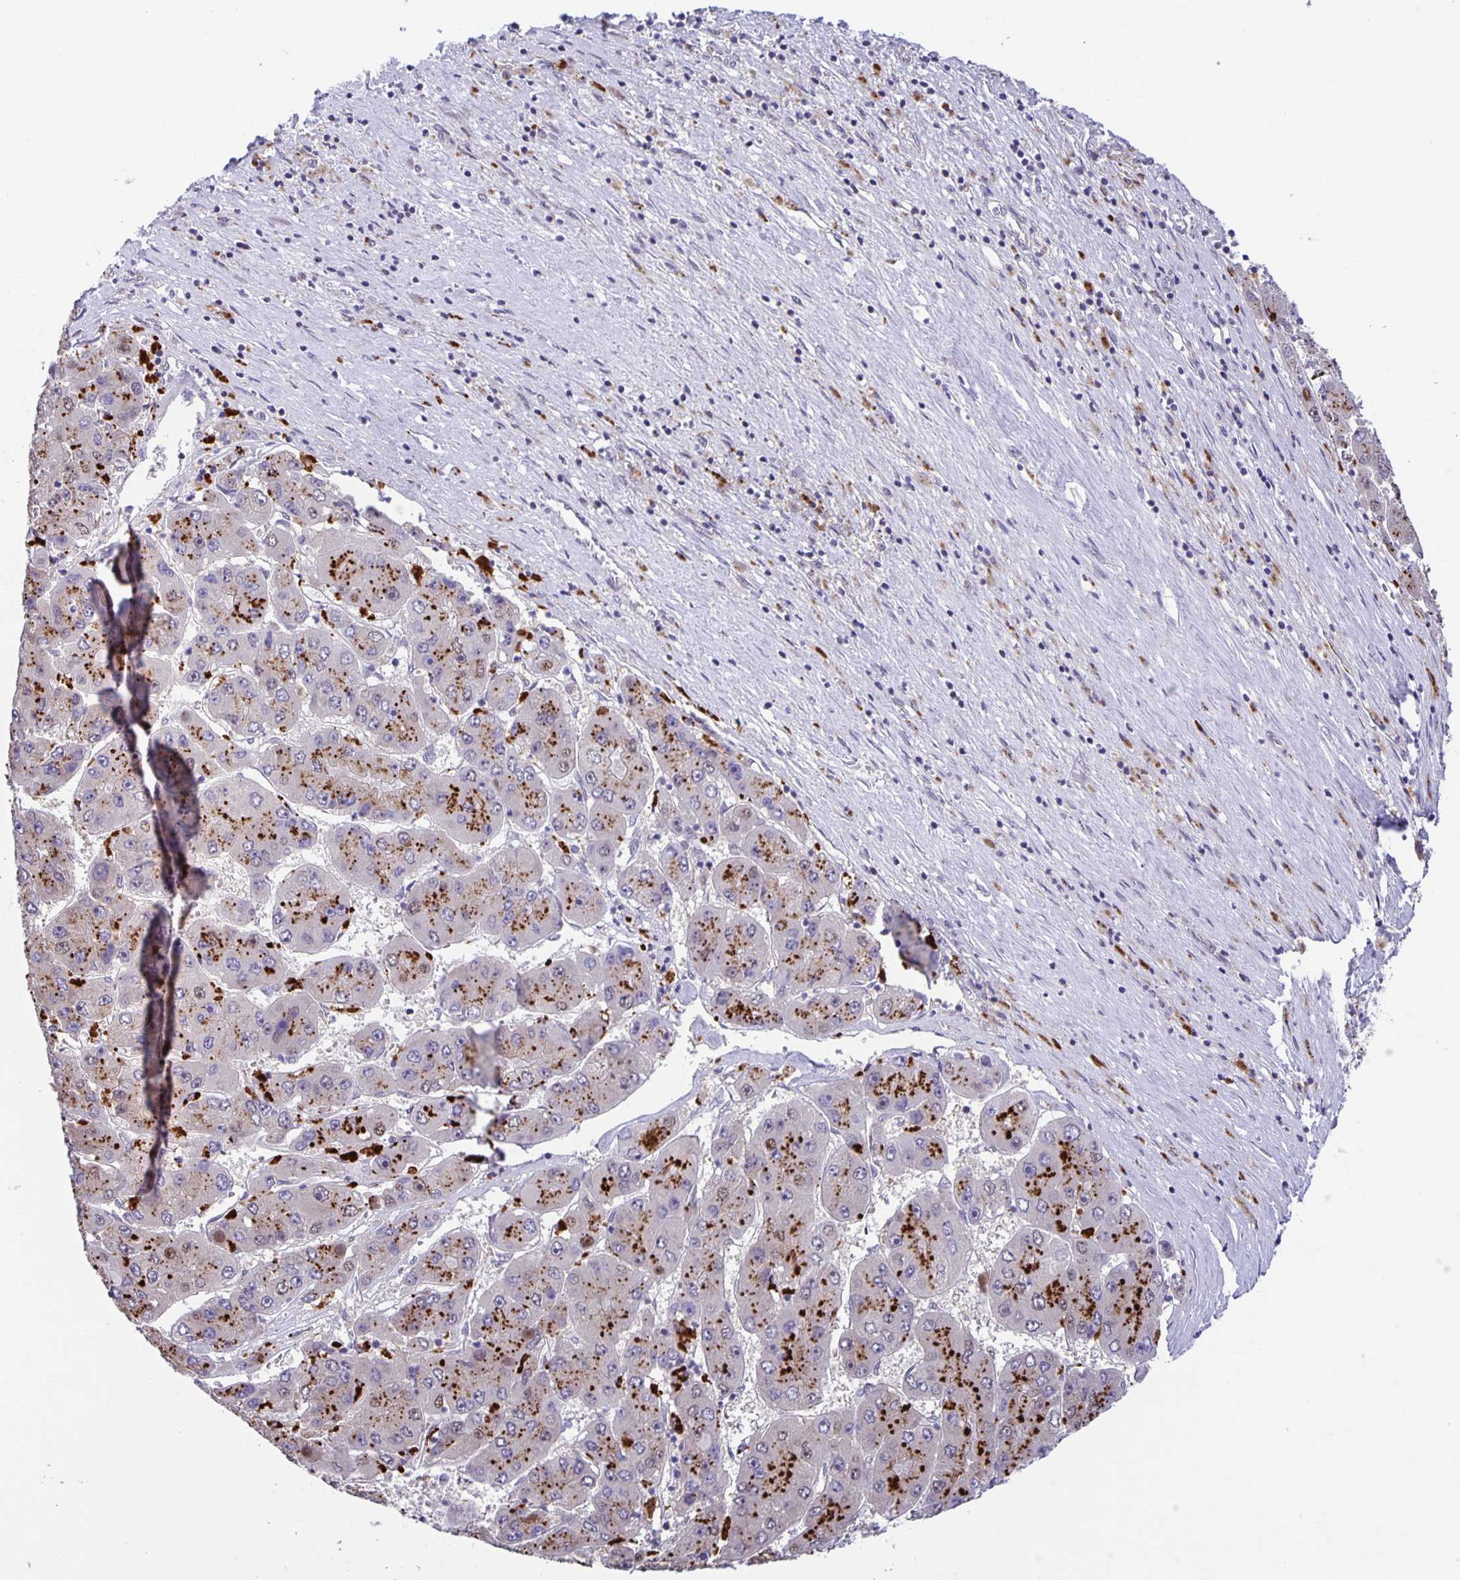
{"staining": {"intensity": "strong", "quantity": "25%-75%", "location": "cytoplasmic/membranous"}, "tissue": "liver cancer", "cell_type": "Tumor cells", "image_type": "cancer", "snomed": [{"axis": "morphology", "description": "Carcinoma, Hepatocellular, NOS"}, {"axis": "topography", "description": "Liver"}], "caption": "An image of liver cancer (hepatocellular carcinoma) stained for a protein displays strong cytoplasmic/membranous brown staining in tumor cells.", "gene": "MAPK12", "patient": {"sex": "female", "age": 61}}